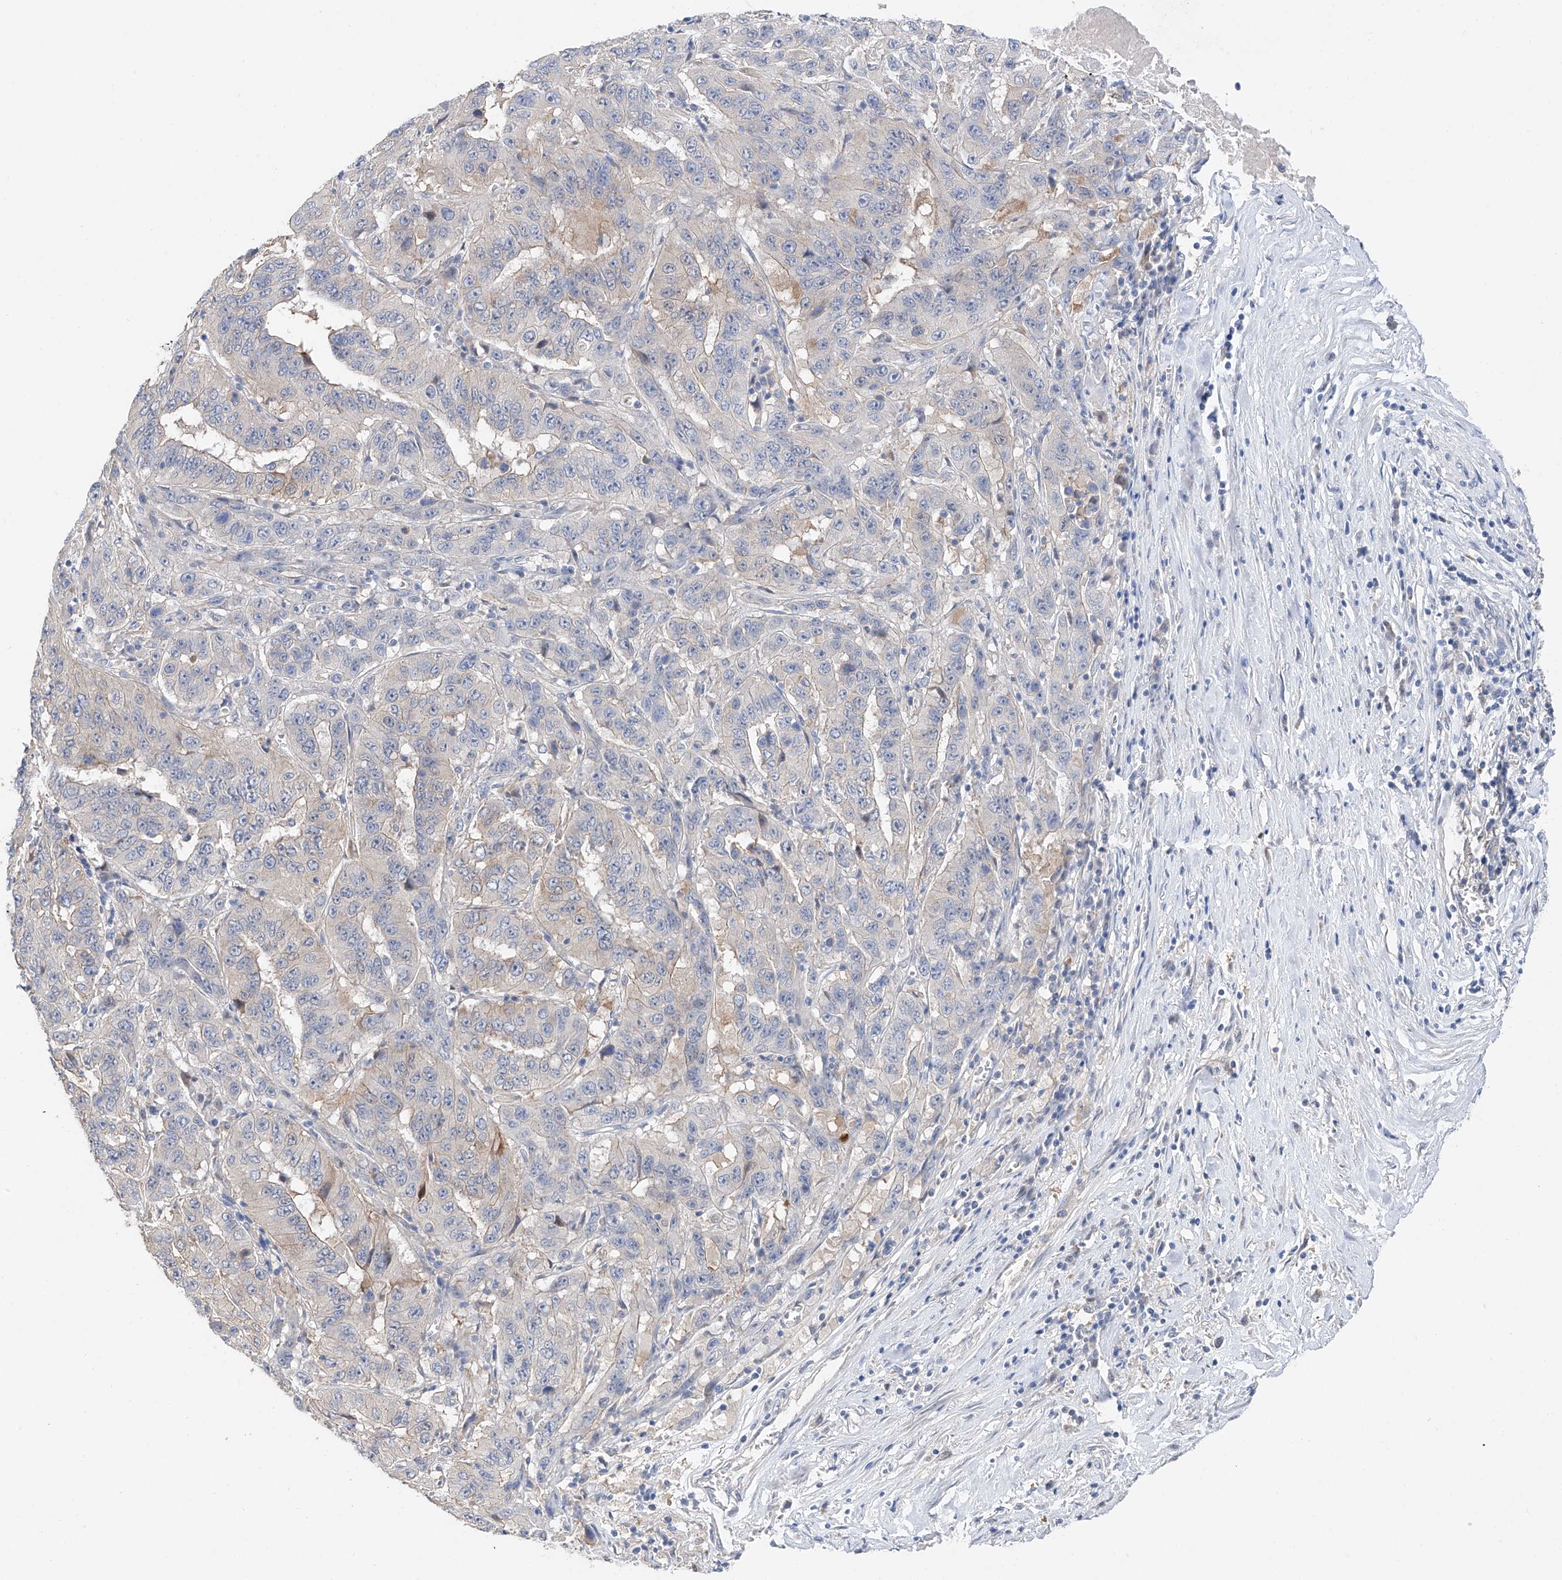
{"staining": {"intensity": "negative", "quantity": "none", "location": "none"}, "tissue": "pancreatic cancer", "cell_type": "Tumor cells", "image_type": "cancer", "snomed": [{"axis": "morphology", "description": "Adenocarcinoma, NOS"}, {"axis": "topography", "description": "Pancreas"}], "caption": "A histopathology image of human adenocarcinoma (pancreatic) is negative for staining in tumor cells. The staining is performed using DAB (3,3'-diaminobenzidine) brown chromogen with nuclei counter-stained in using hematoxylin.", "gene": "FUCA2", "patient": {"sex": "male", "age": 63}}